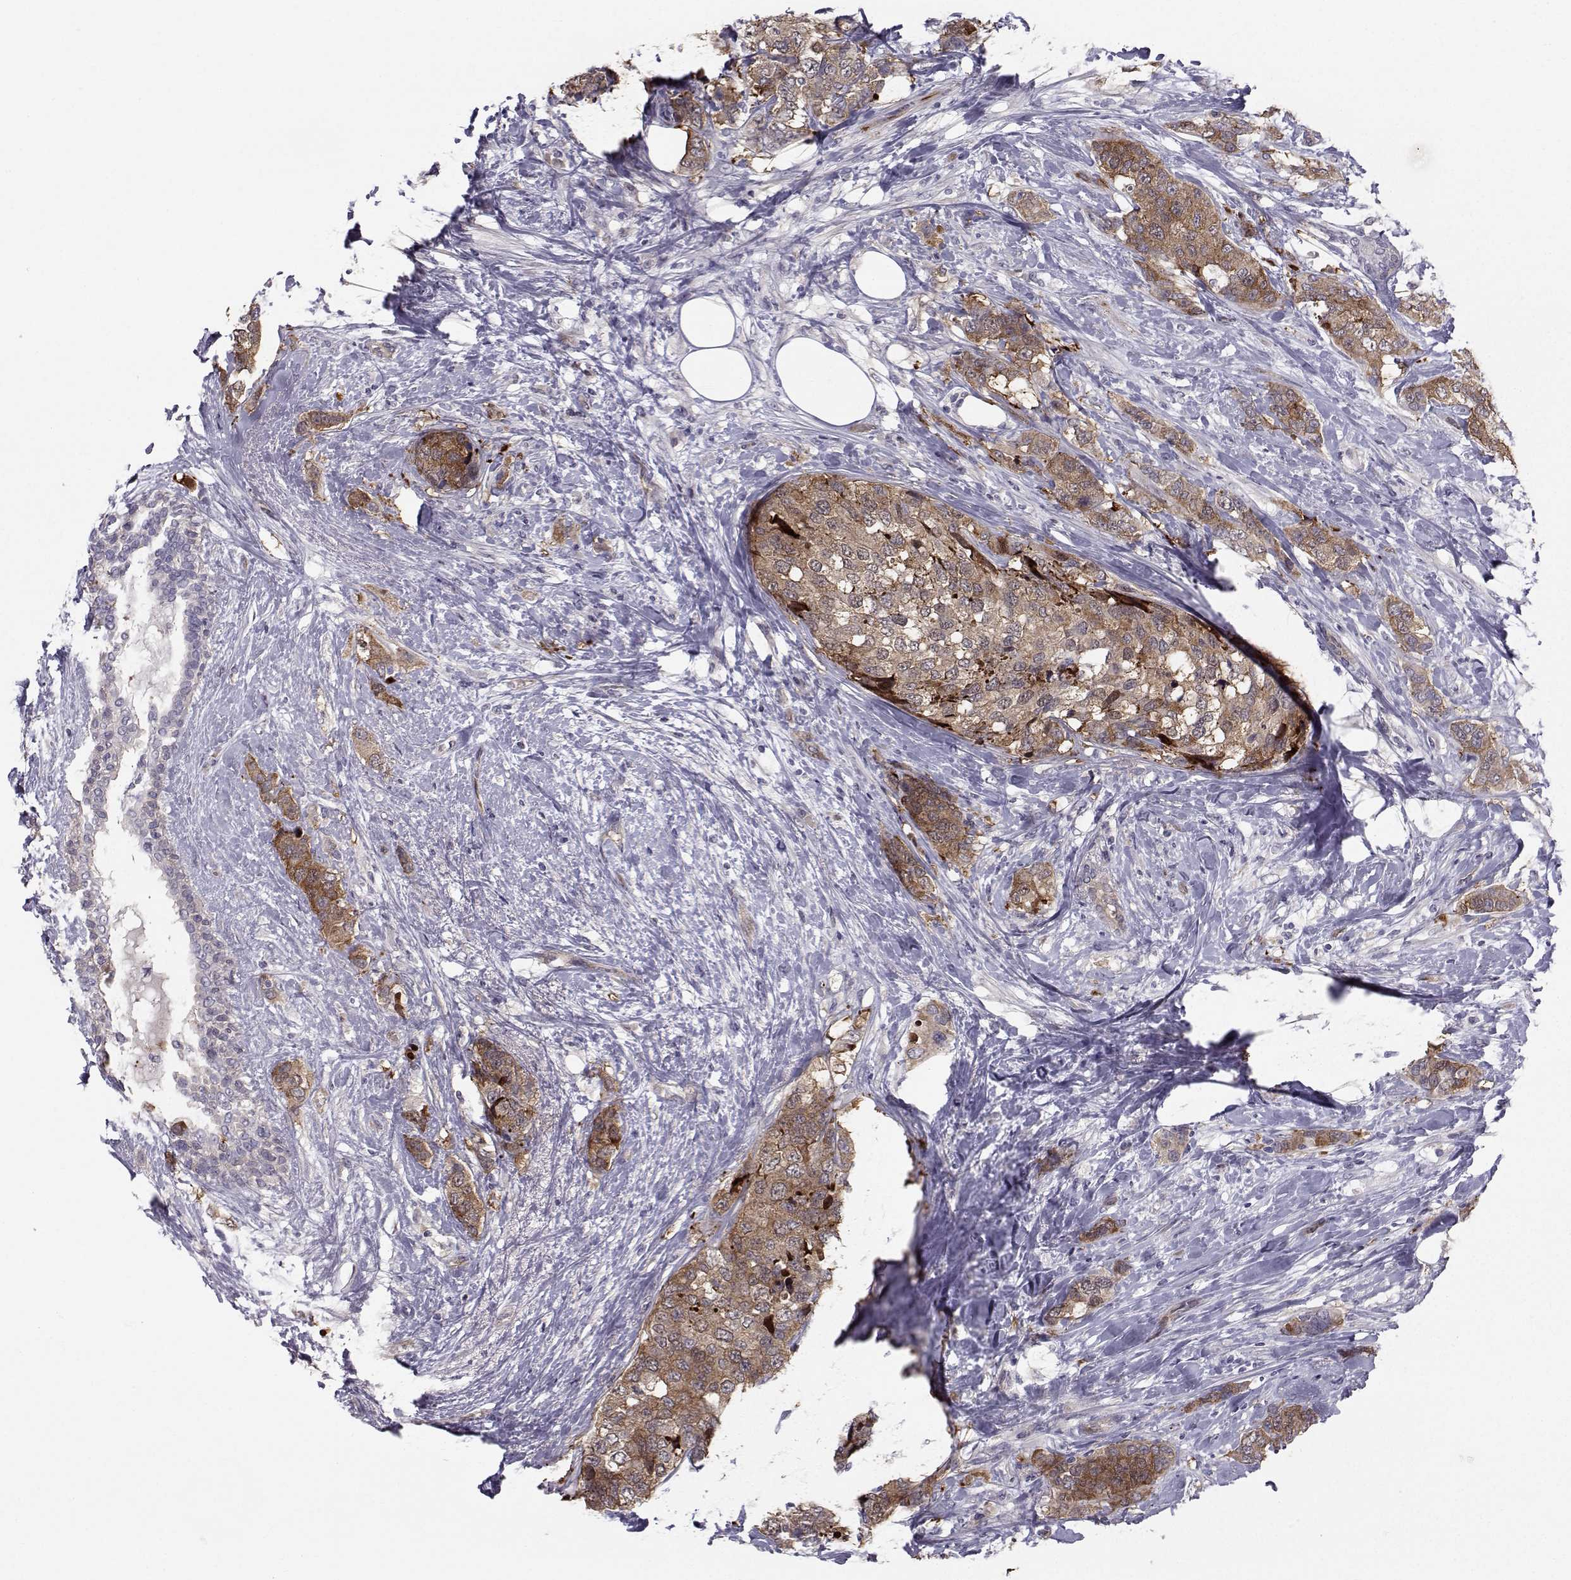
{"staining": {"intensity": "moderate", "quantity": ">75%", "location": "cytoplasmic/membranous"}, "tissue": "breast cancer", "cell_type": "Tumor cells", "image_type": "cancer", "snomed": [{"axis": "morphology", "description": "Lobular carcinoma"}, {"axis": "topography", "description": "Breast"}], "caption": "IHC histopathology image of breast cancer (lobular carcinoma) stained for a protein (brown), which shows medium levels of moderate cytoplasmic/membranous staining in about >75% of tumor cells.", "gene": "HSP90AB1", "patient": {"sex": "female", "age": 59}}